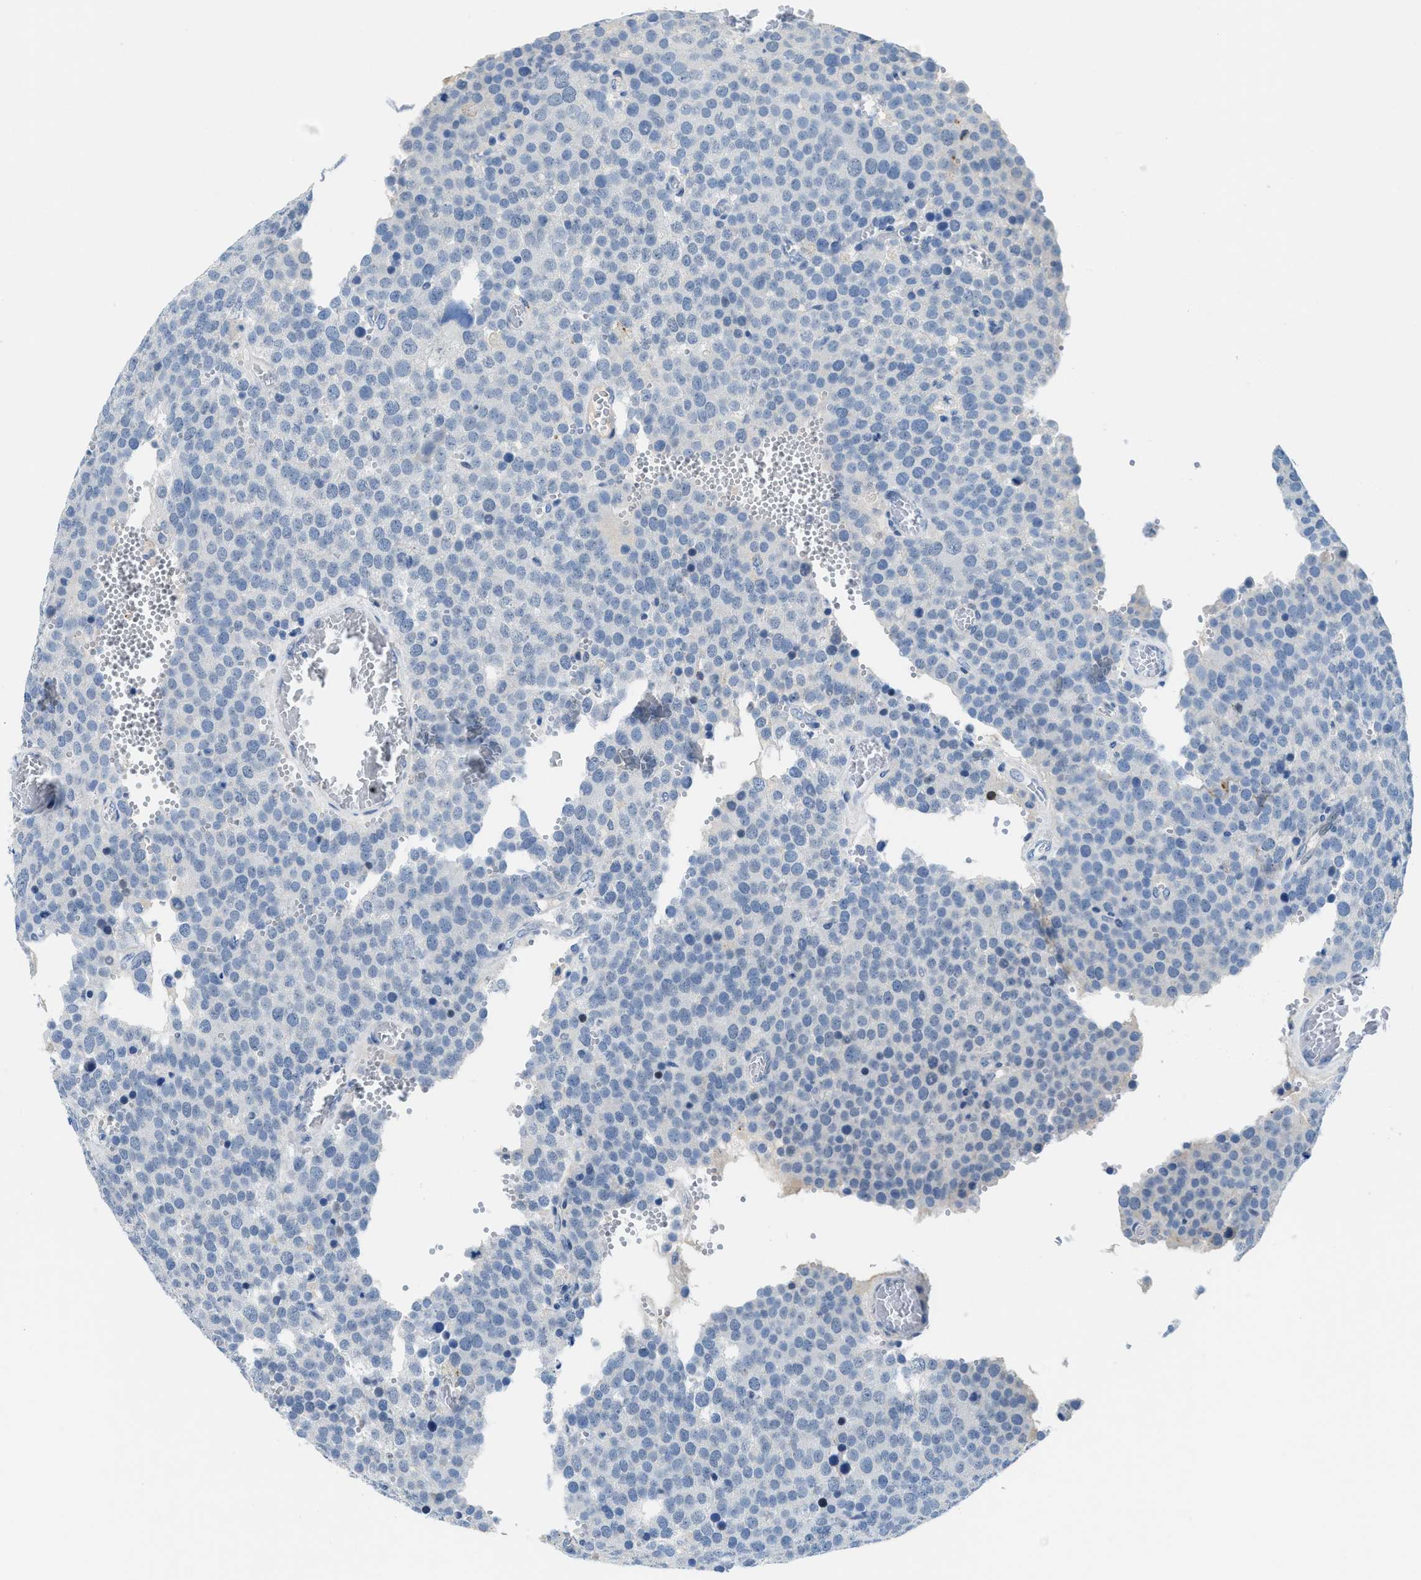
{"staining": {"intensity": "negative", "quantity": "none", "location": "none"}, "tissue": "testis cancer", "cell_type": "Tumor cells", "image_type": "cancer", "snomed": [{"axis": "morphology", "description": "Normal tissue, NOS"}, {"axis": "morphology", "description": "Seminoma, NOS"}, {"axis": "topography", "description": "Testis"}], "caption": "Immunohistochemical staining of testis seminoma exhibits no significant positivity in tumor cells.", "gene": "MBL2", "patient": {"sex": "male", "age": 71}}